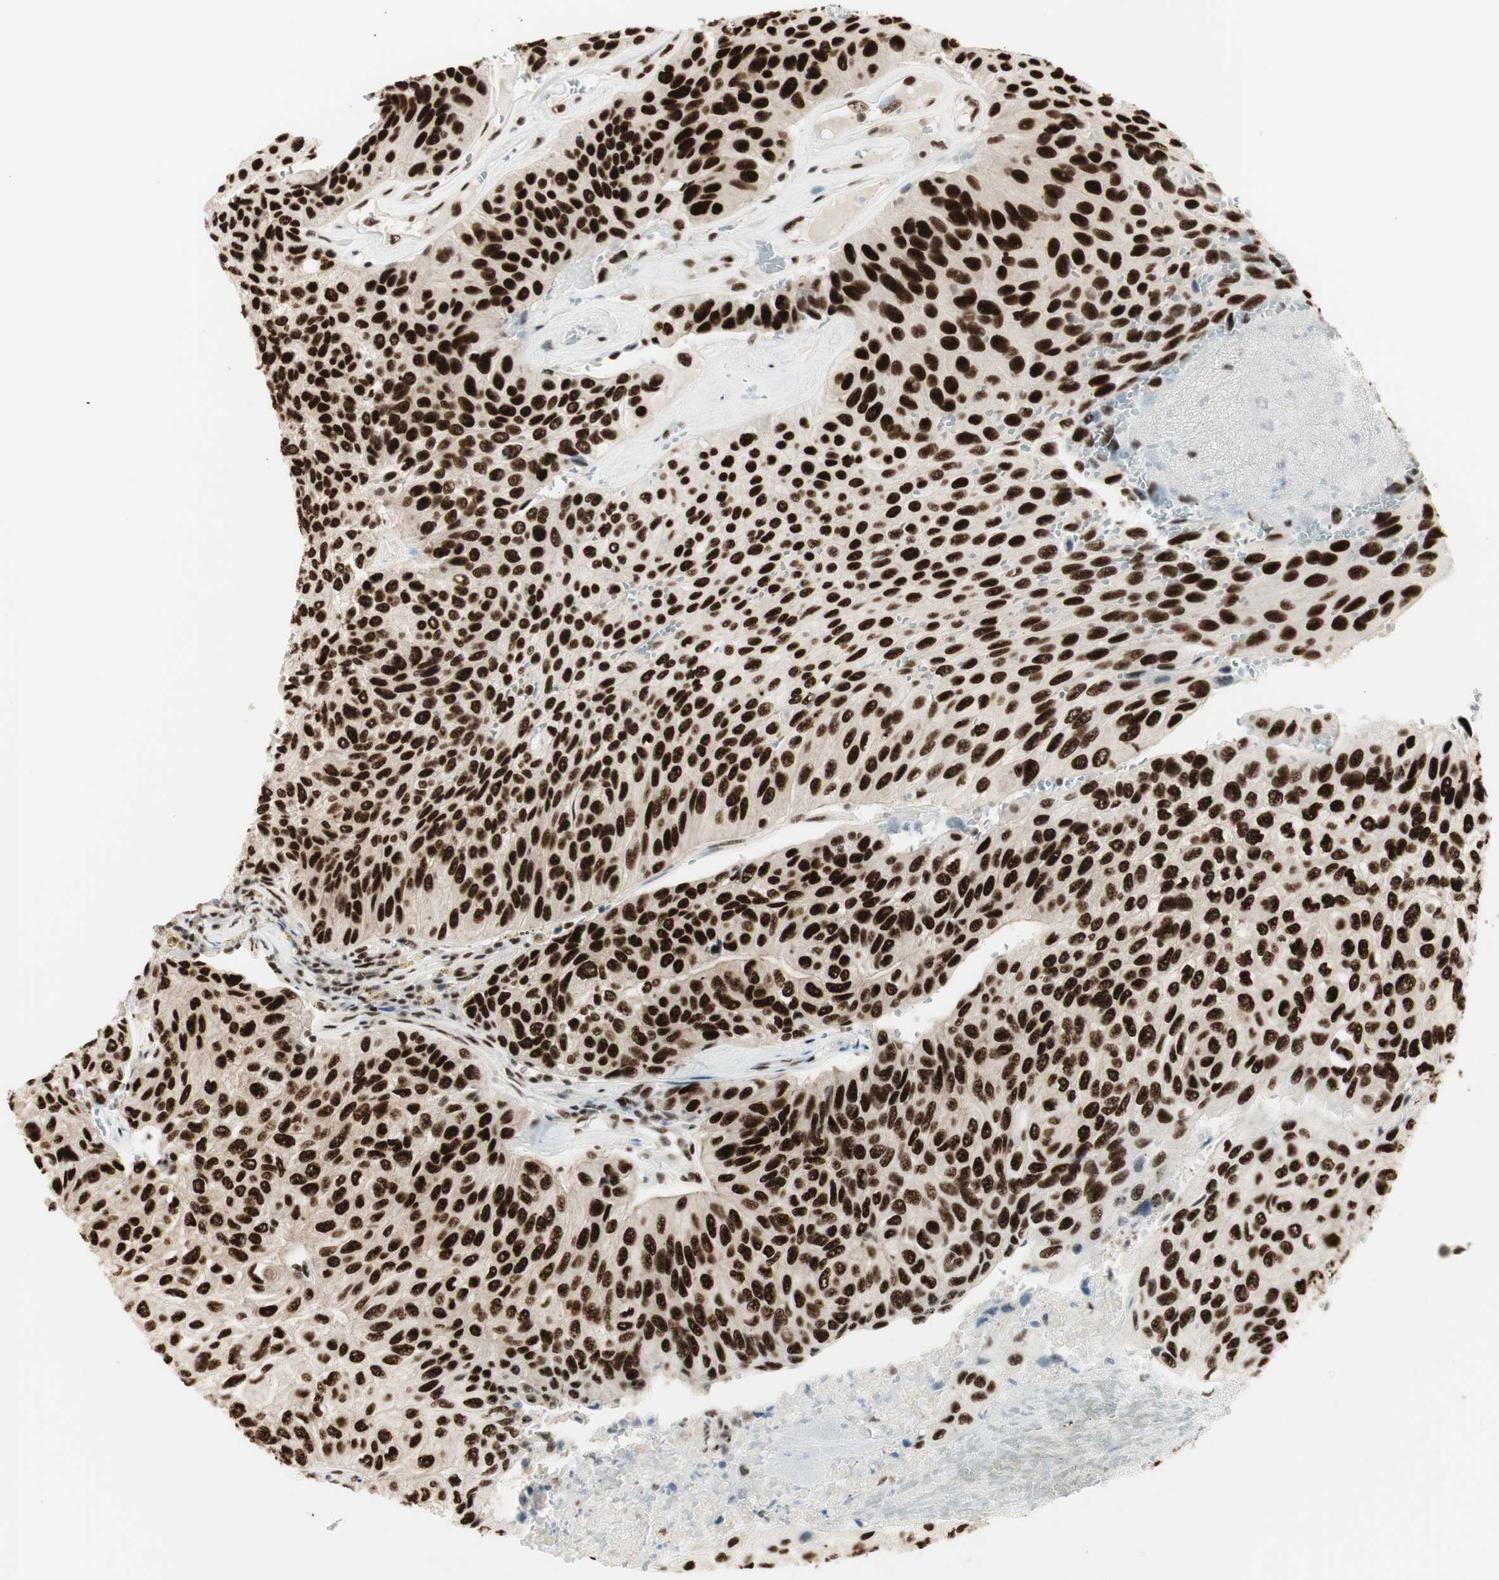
{"staining": {"intensity": "strong", "quantity": ">75%", "location": "nuclear"}, "tissue": "urothelial cancer", "cell_type": "Tumor cells", "image_type": "cancer", "snomed": [{"axis": "morphology", "description": "Urothelial carcinoma, High grade"}, {"axis": "topography", "description": "Urinary bladder"}], "caption": "The histopathology image exhibits staining of urothelial carcinoma (high-grade), revealing strong nuclear protein staining (brown color) within tumor cells.", "gene": "HEXIM1", "patient": {"sex": "male", "age": 66}}